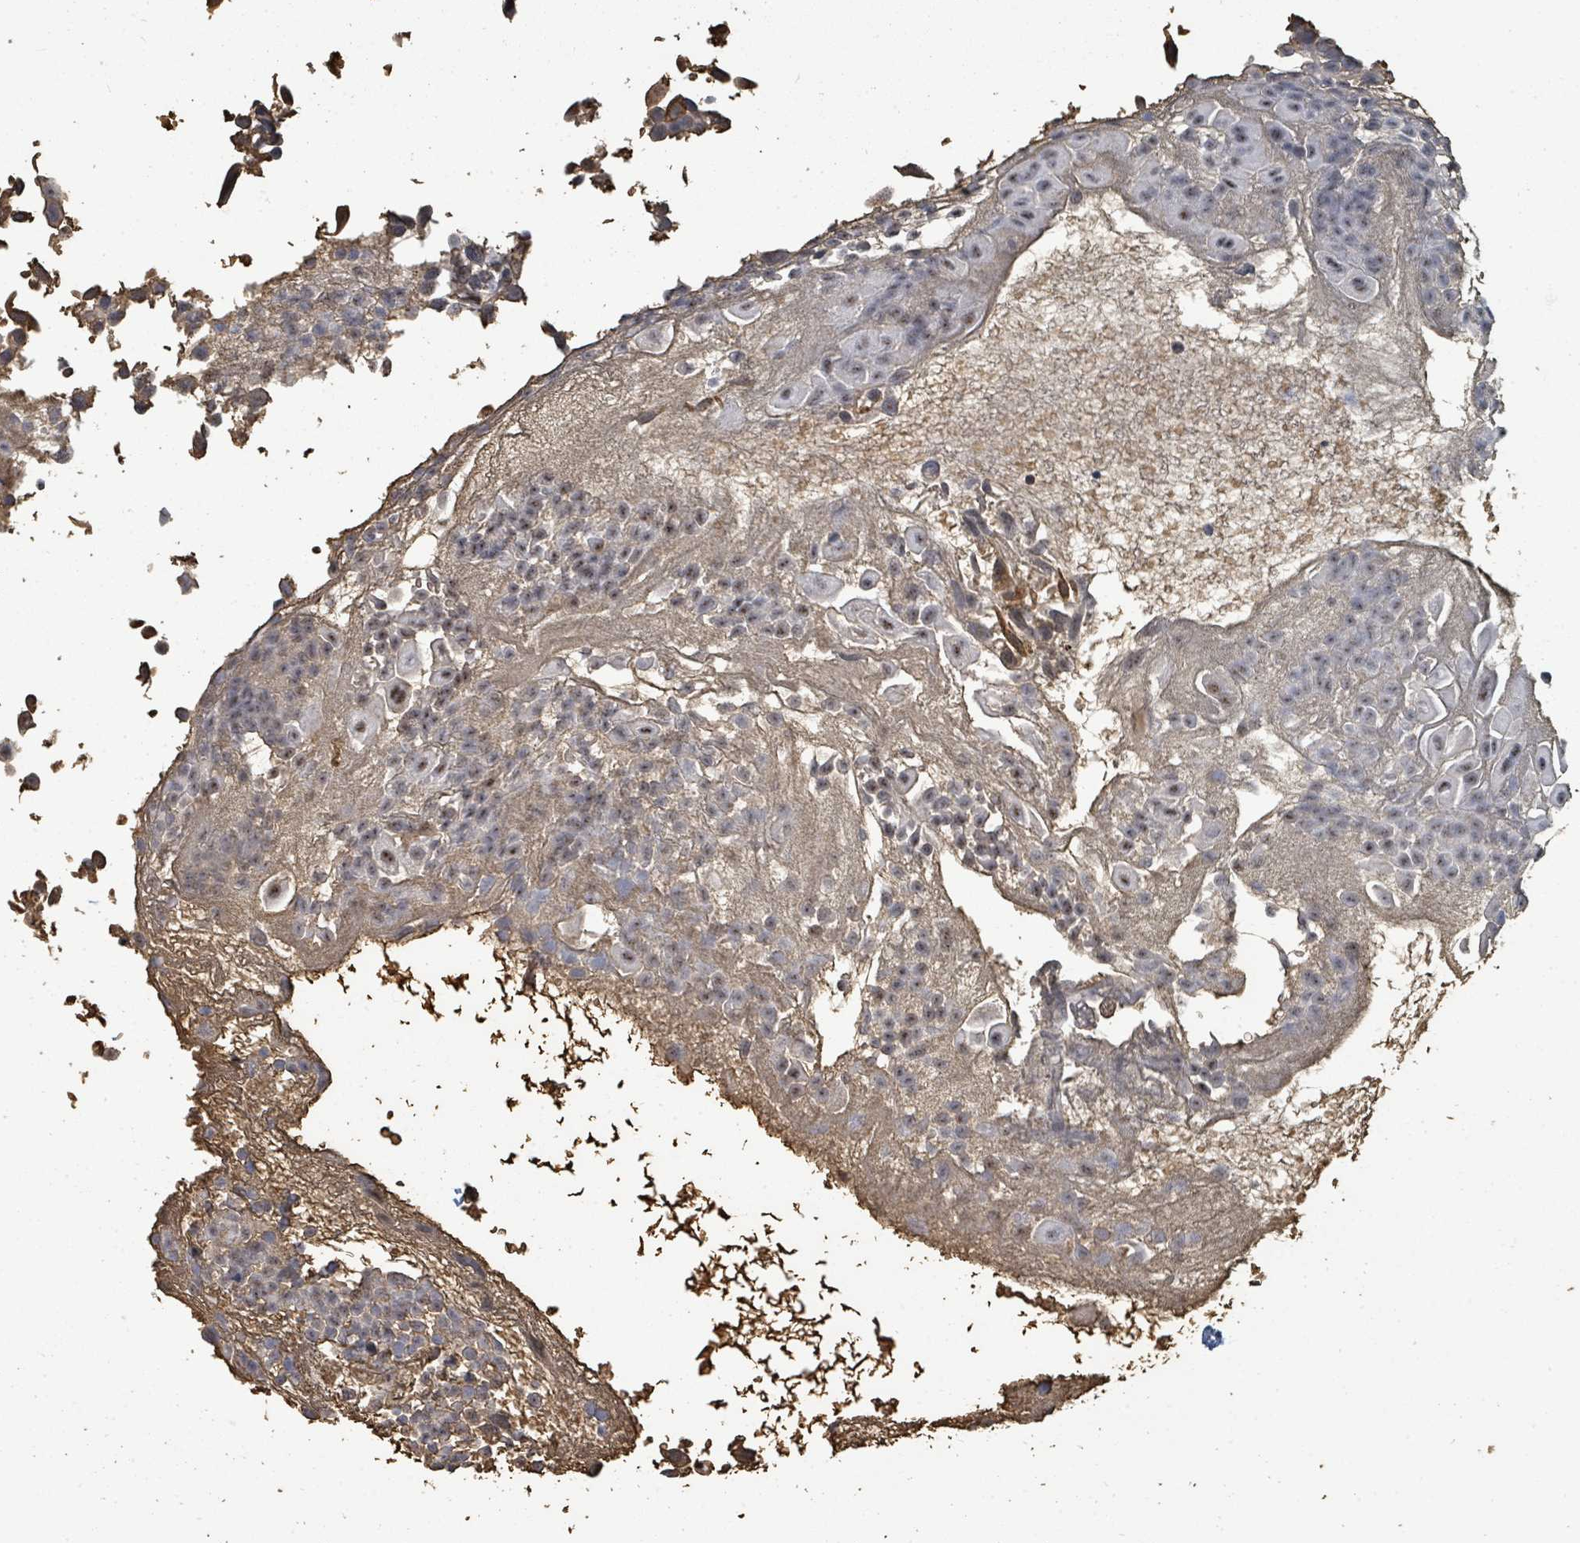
{"staining": {"intensity": "weak", "quantity": "25%-75%", "location": "nuclear"}, "tissue": "urothelial cancer", "cell_type": "Tumor cells", "image_type": "cancer", "snomed": [{"axis": "morphology", "description": "Urothelial carcinoma, Low grade"}, {"axis": "topography", "description": "Urinary bladder"}], "caption": "Immunohistochemistry (IHC) of urothelial cancer shows low levels of weak nuclear staining in approximately 25%-75% of tumor cells.", "gene": "C6orf52", "patient": {"sex": "male", "age": 88}}